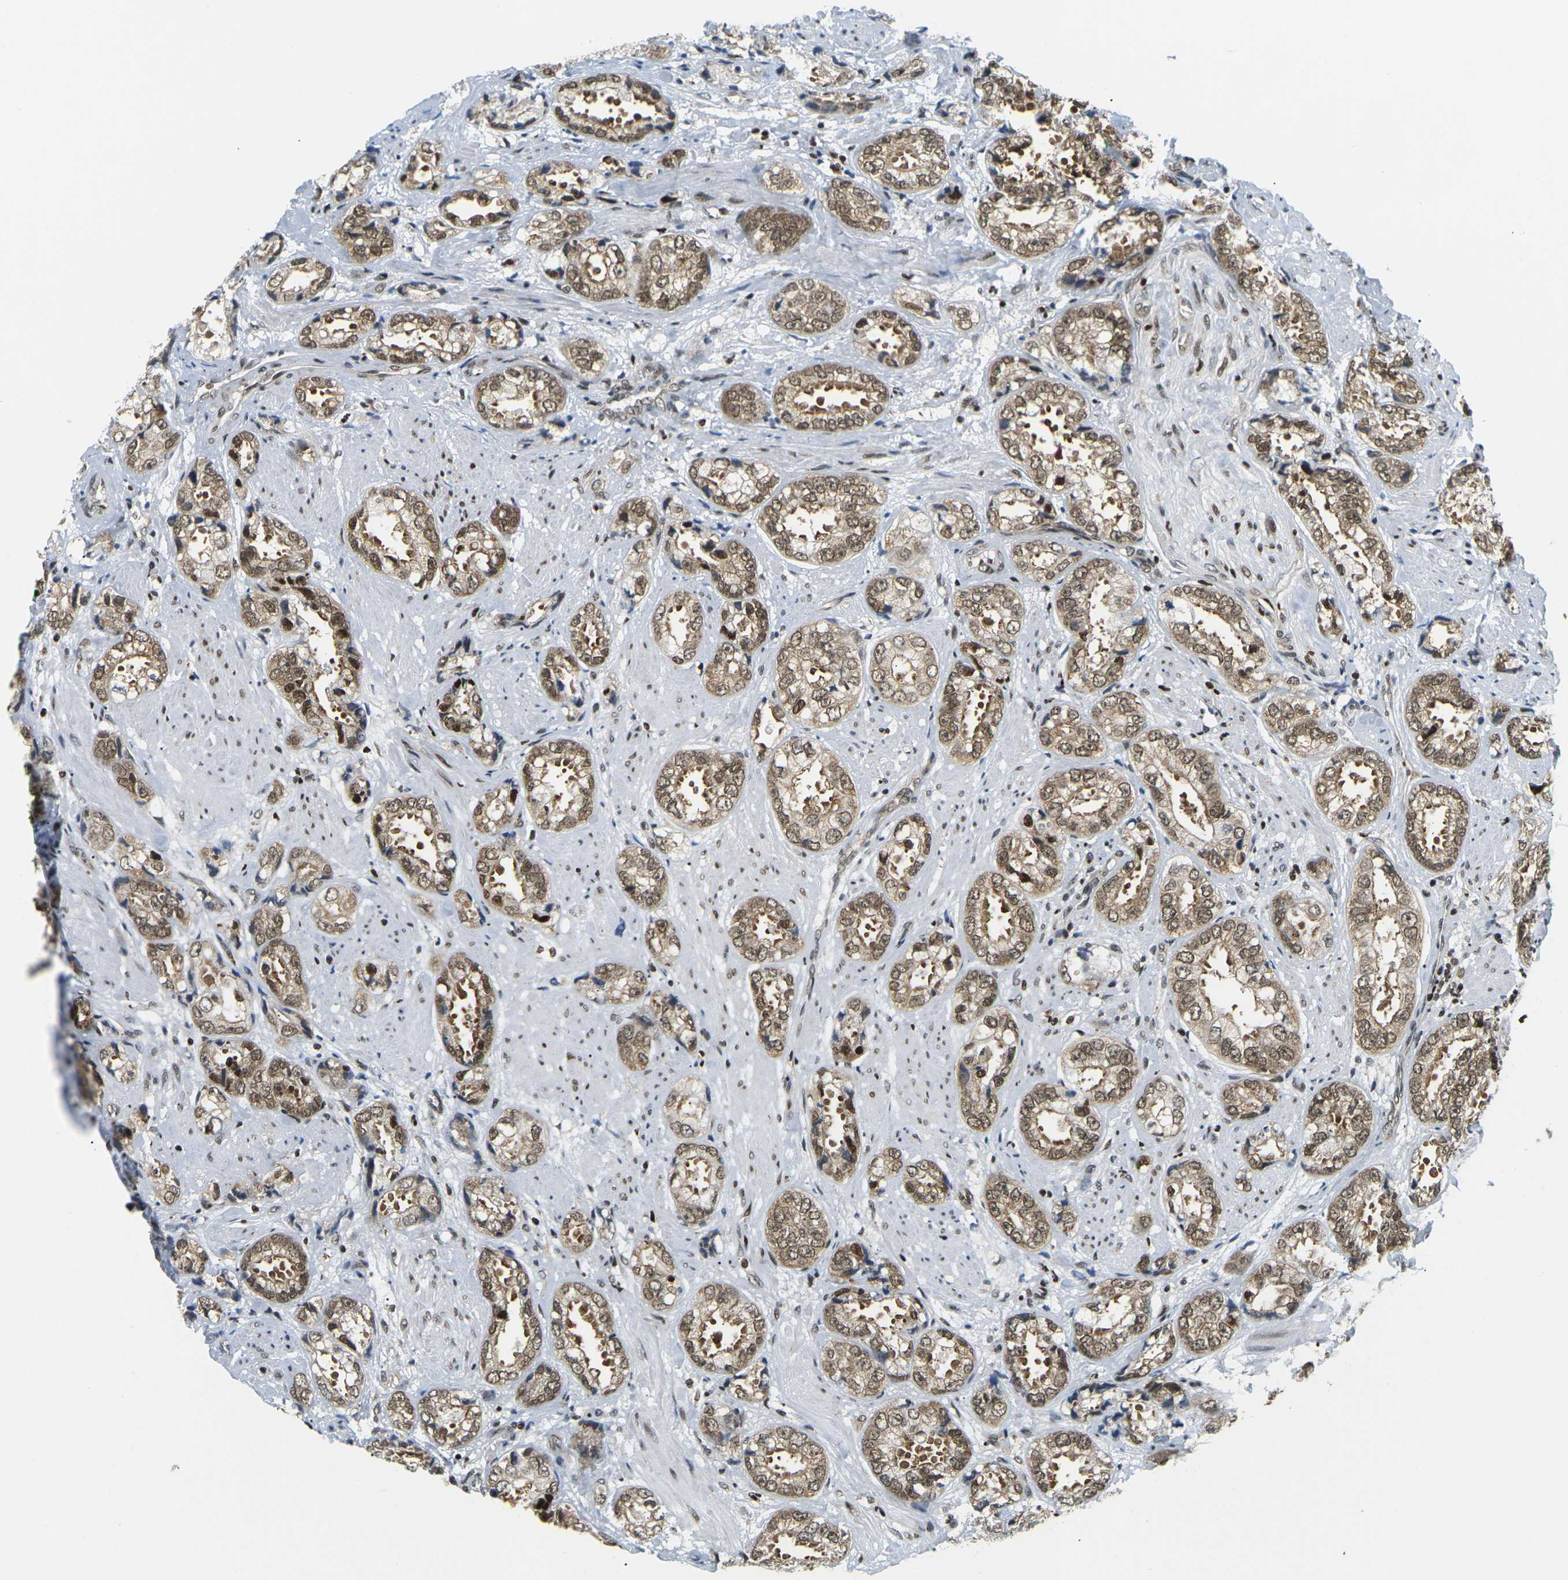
{"staining": {"intensity": "moderate", "quantity": ">75%", "location": "cytoplasmic/membranous,nuclear"}, "tissue": "prostate cancer", "cell_type": "Tumor cells", "image_type": "cancer", "snomed": [{"axis": "morphology", "description": "Adenocarcinoma, High grade"}, {"axis": "topography", "description": "Prostate"}], "caption": "High-magnification brightfield microscopy of prostate cancer (high-grade adenocarcinoma) stained with DAB (3,3'-diaminobenzidine) (brown) and counterstained with hematoxylin (blue). tumor cells exhibit moderate cytoplasmic/membranous and nuclear positivity is appreciated in approximately>75% of cells.", "gene": "CELF1", "patient": {"sex": "male", "age": 61}}